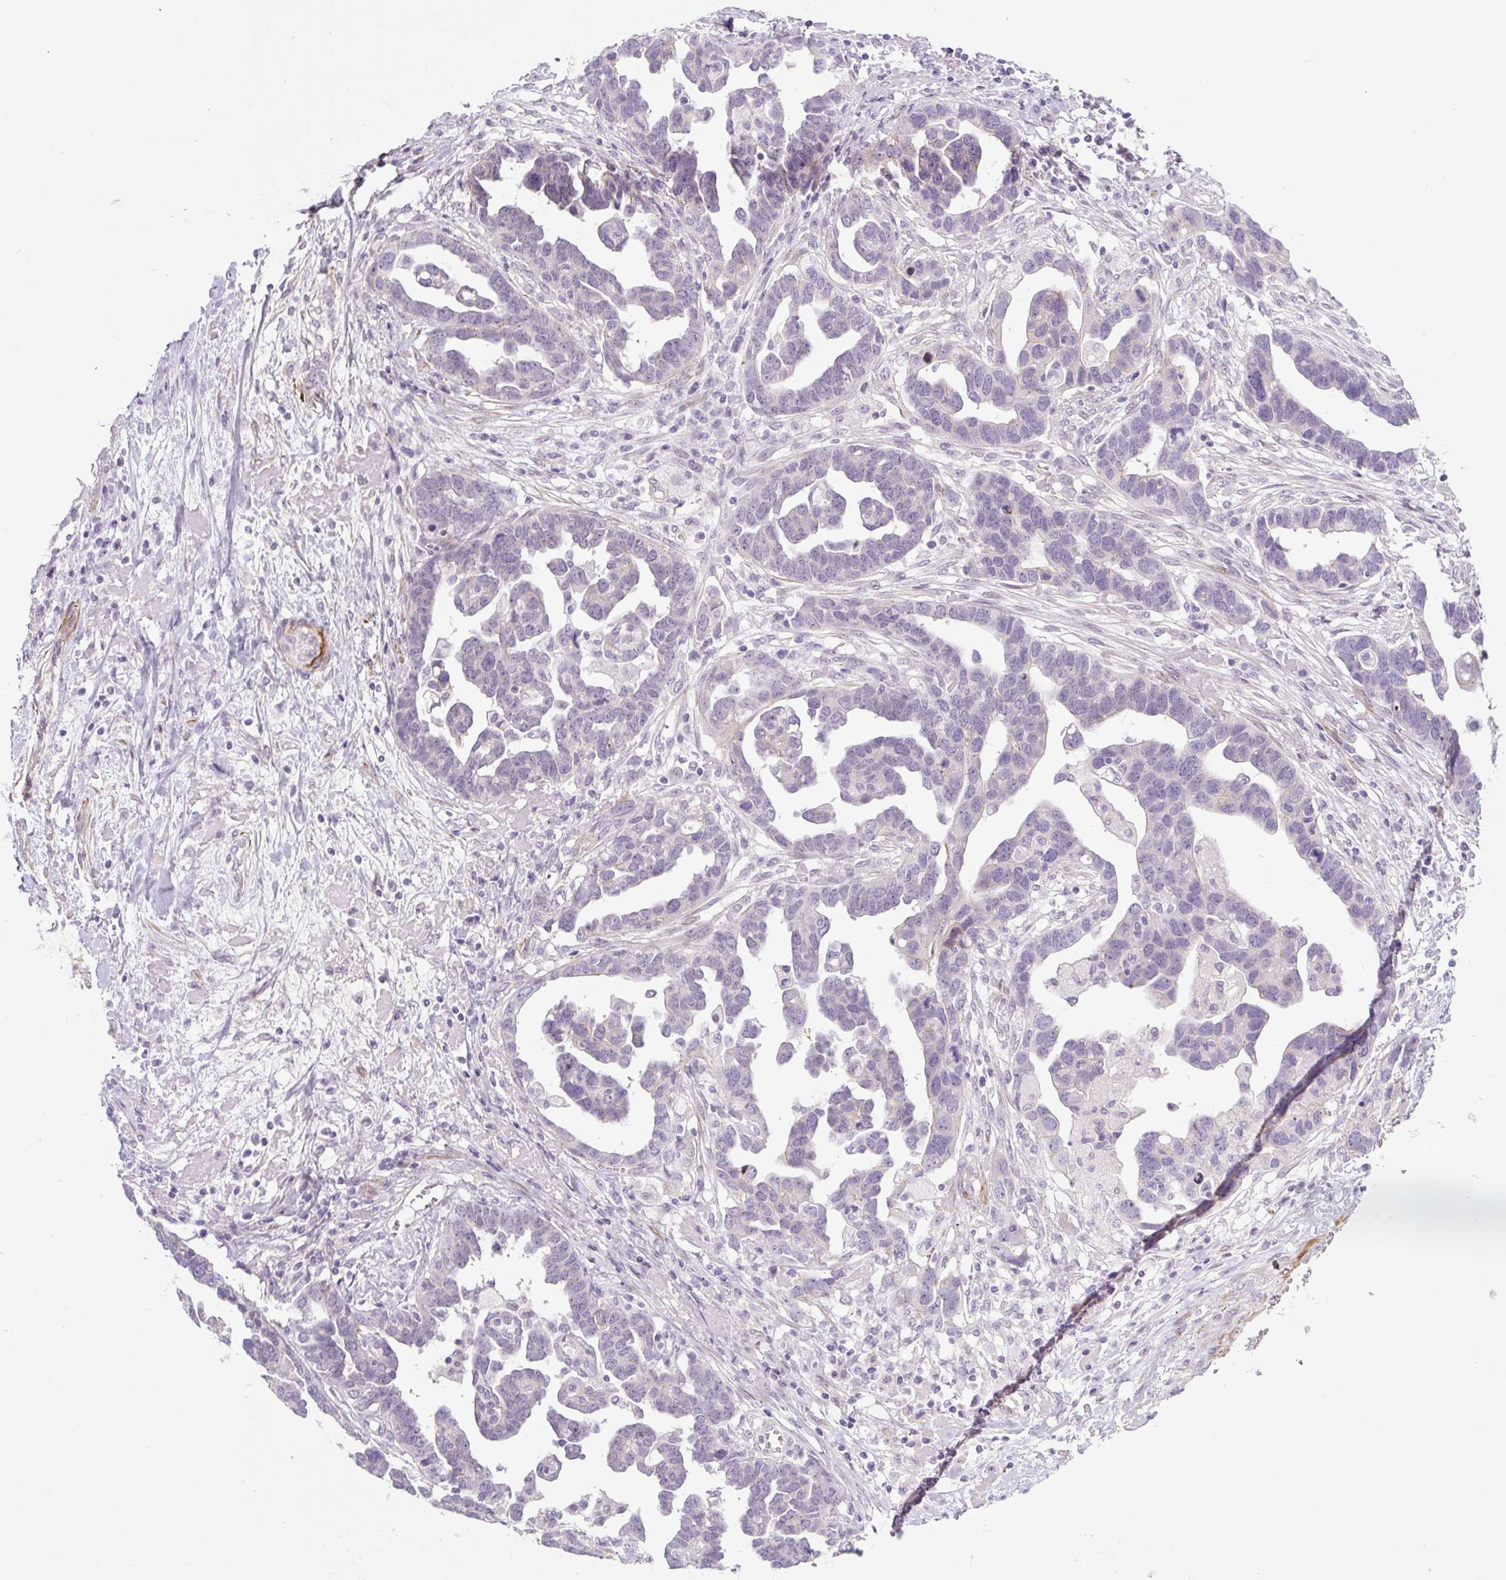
{"staining": {"intensity": "negative", "quantity": "none", "location": "none"}, "tissue": "ovarian cancer", "cell_type": "Tumor cells", "image_type": "cancer", "snomed": [{"axis": "morphology", "description": "Cystadenocarcinoma, serous, NOS"}, {"axis": "topography", "description": "Ovary"}], "caption": "Tumor cells show no significant staining in ovarian cancer. (Stains: DAB immunohistochemistry with hematoxylin counter stain, Microscopy: brightfield microscopy at high magnification).", "gene": "PRM1", "patient": {"sex": "female", "age": 54}}